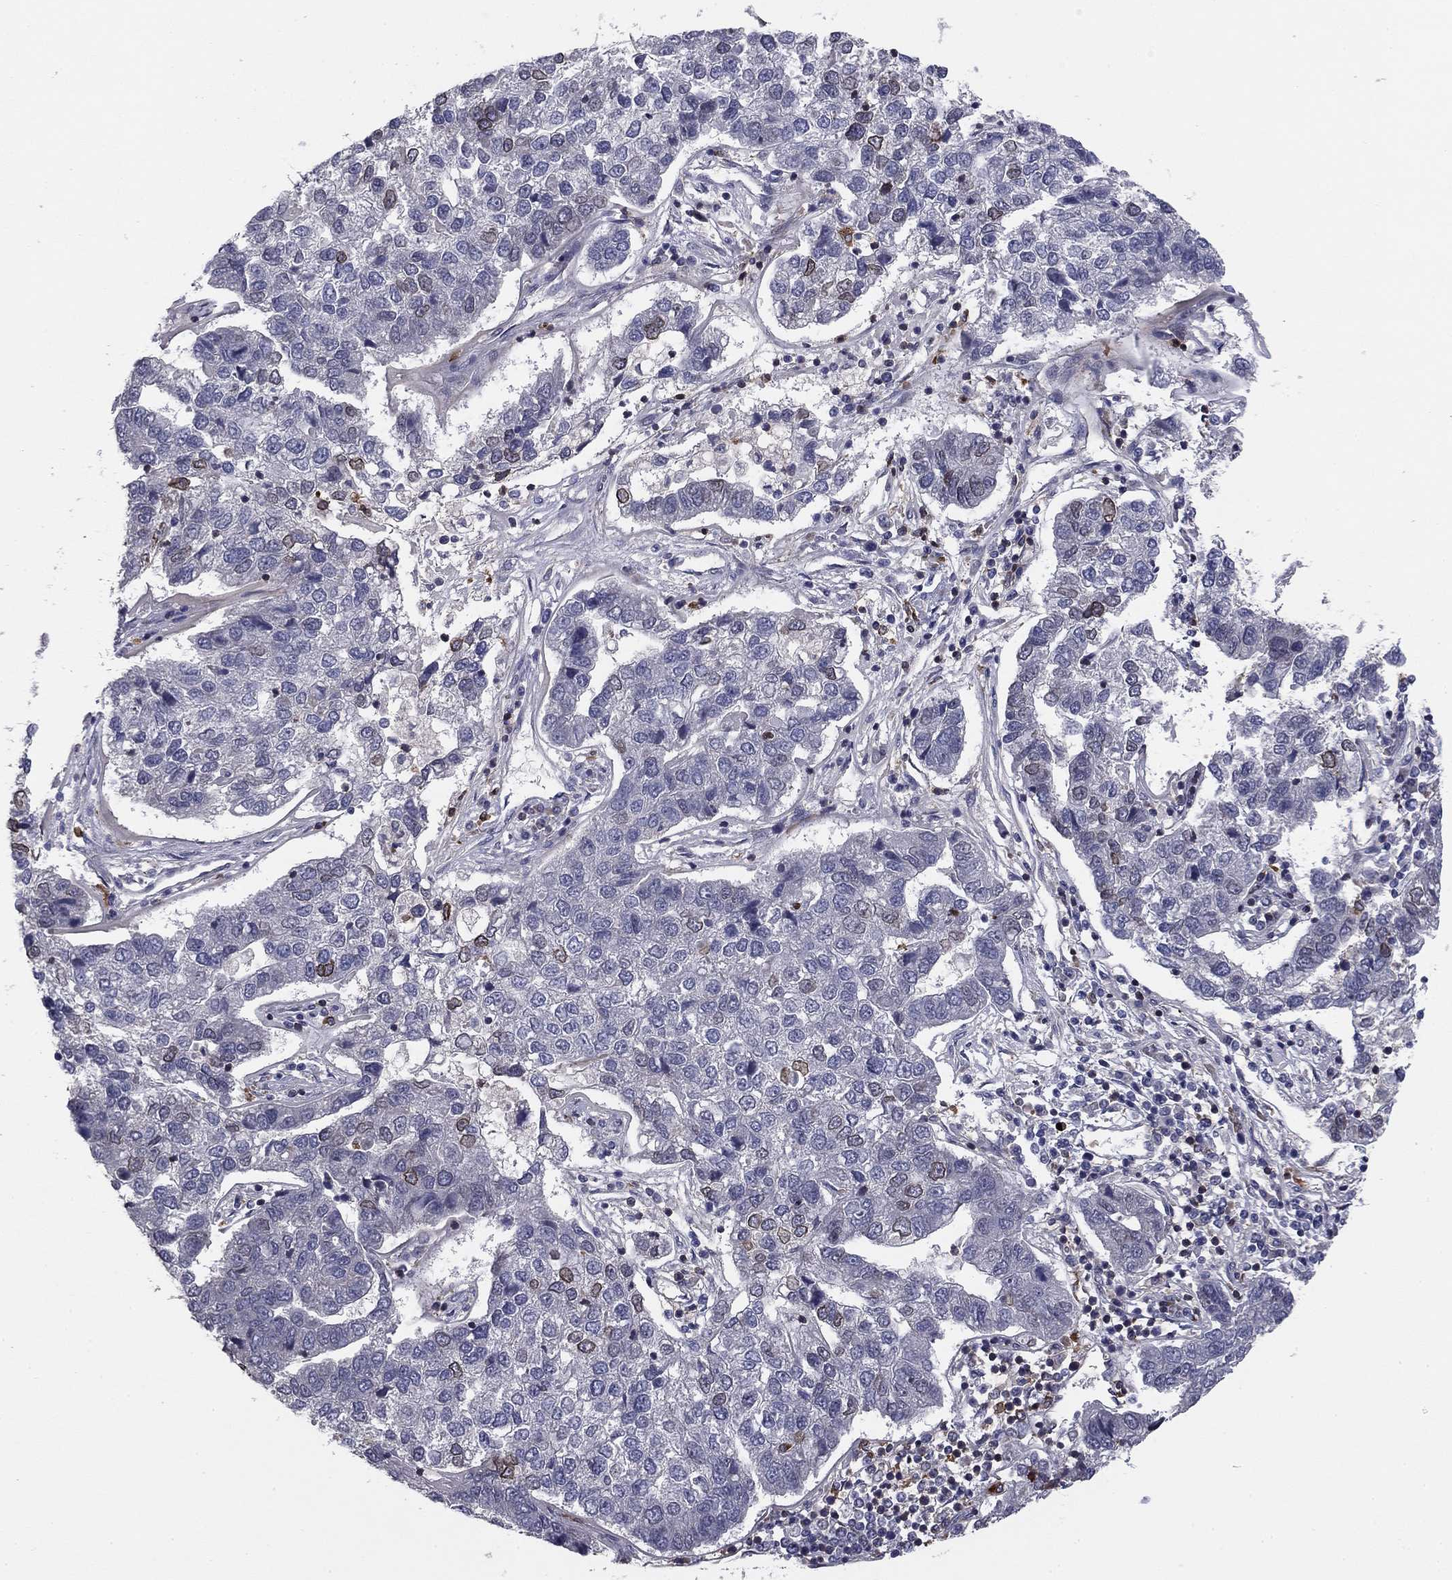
{"staining": {"intensity": "negative", "quantity": "none", "location": "none"}, "tissue": "pancreatic cancer", "cell_type": "Tumor cells", "image_type": "cancer", "snomed": [{"axis": "morphology", "description": "Adenocarcinoma, NOS"}, {"axis": "topography", "description": "Pancreas"}], "caption": "A micrograph of human pancreatic cancer is negative for staining in tumor cells.", "gene": "PLCB2", "patient": {"sex": "female", "age": 61}}